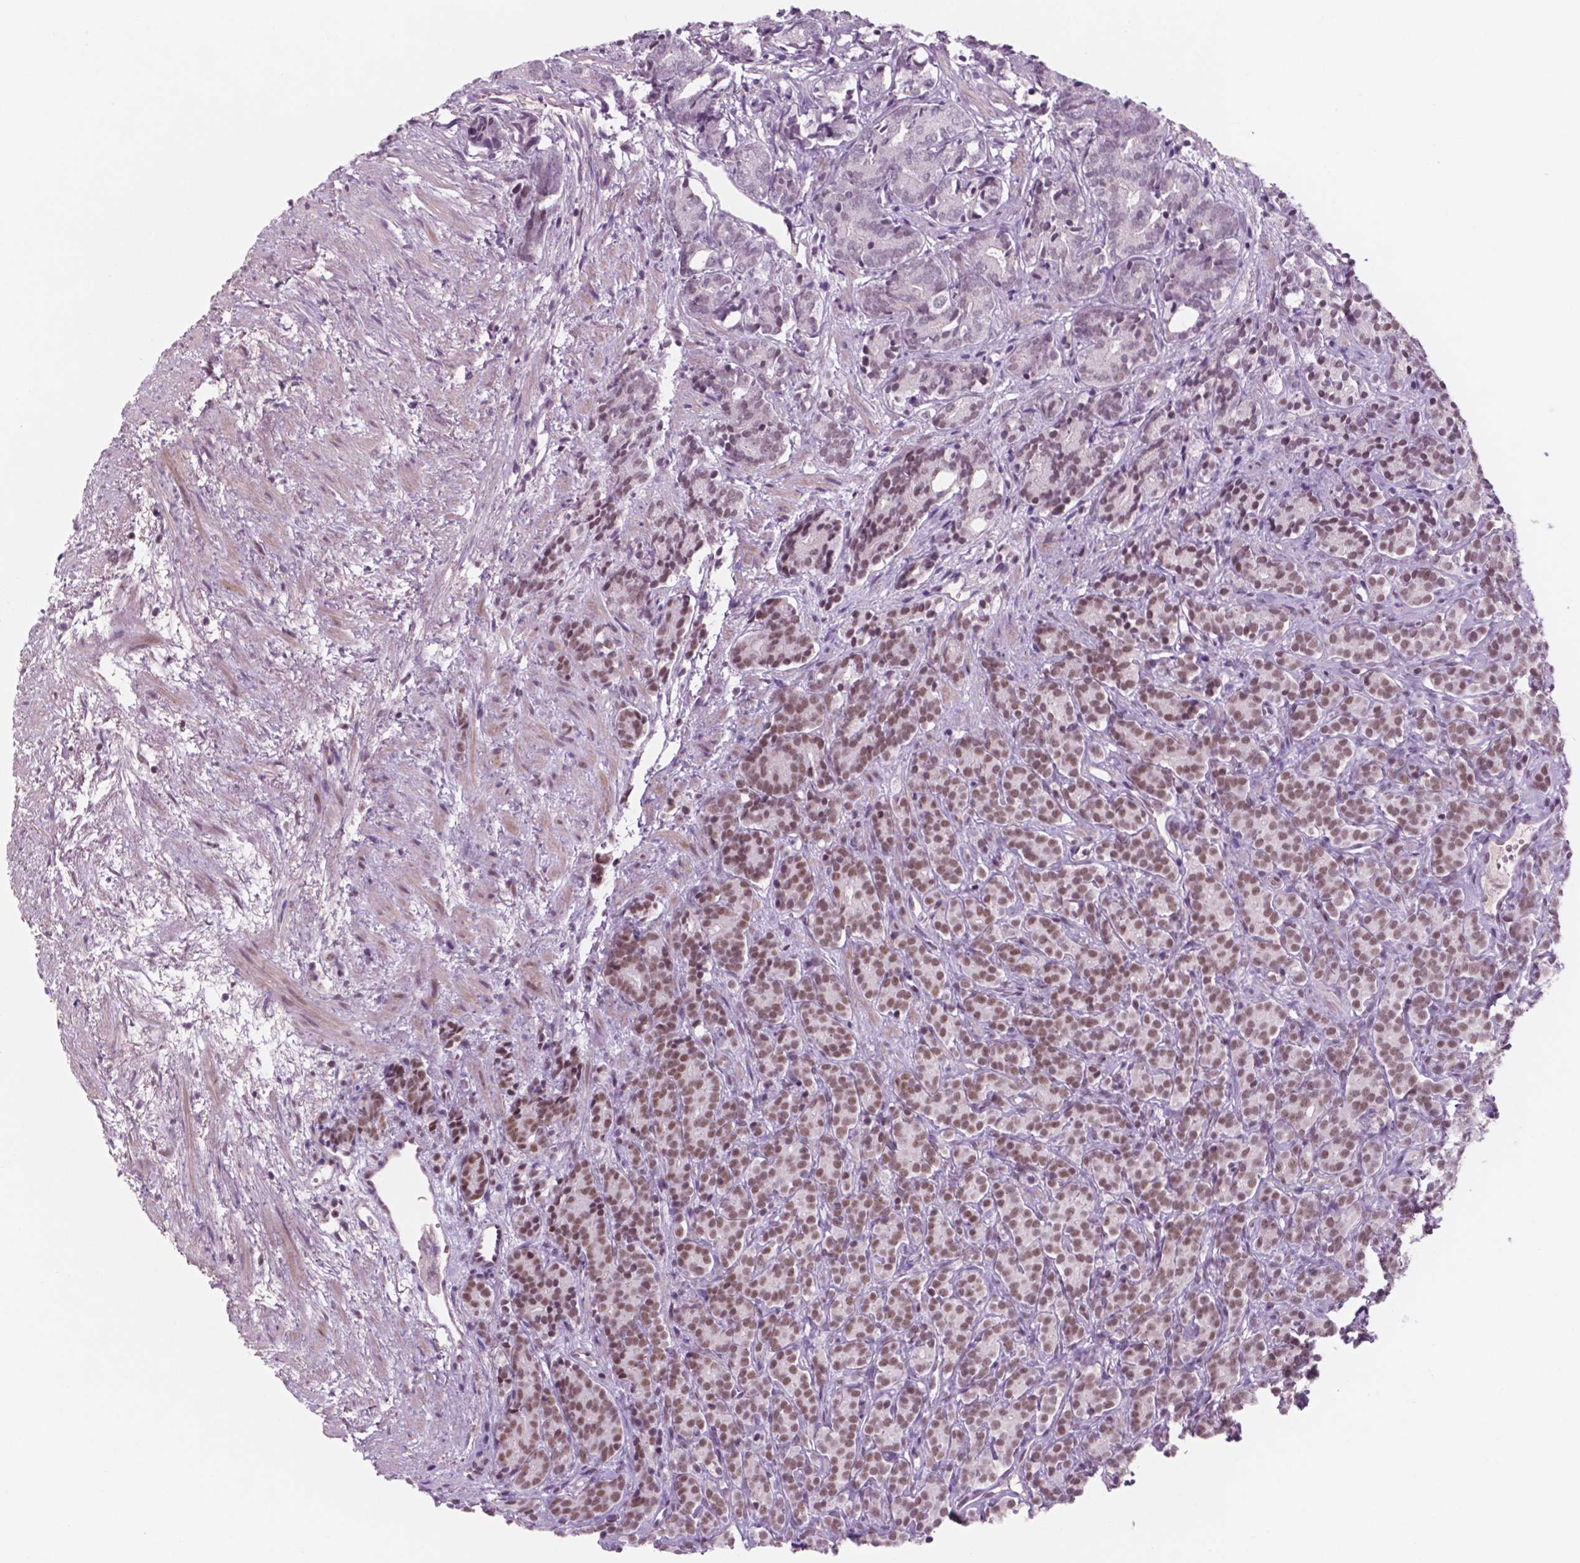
{"staining": {"intensity": "moderate", "quantity": ">75%", "location": "nuclear"}, "tissue": "prostate cancer", "cell_type": "Tumor cells", "image_type": "cancer", "snomed": [{"axis": "morphology", "description": "Adenocarcinoma, High grade"}, {"axis": "topography", "description": "Prostate"}], "caption": "Immunohistochemistry (DAB) staining of prostate cancer (high-grade adenocarcinoma) demonstrates moderate nuclear protein expression in about >75% of tumor cells.", "gene": "CTR9", "patient": {"sex": "male", "age": 84}}